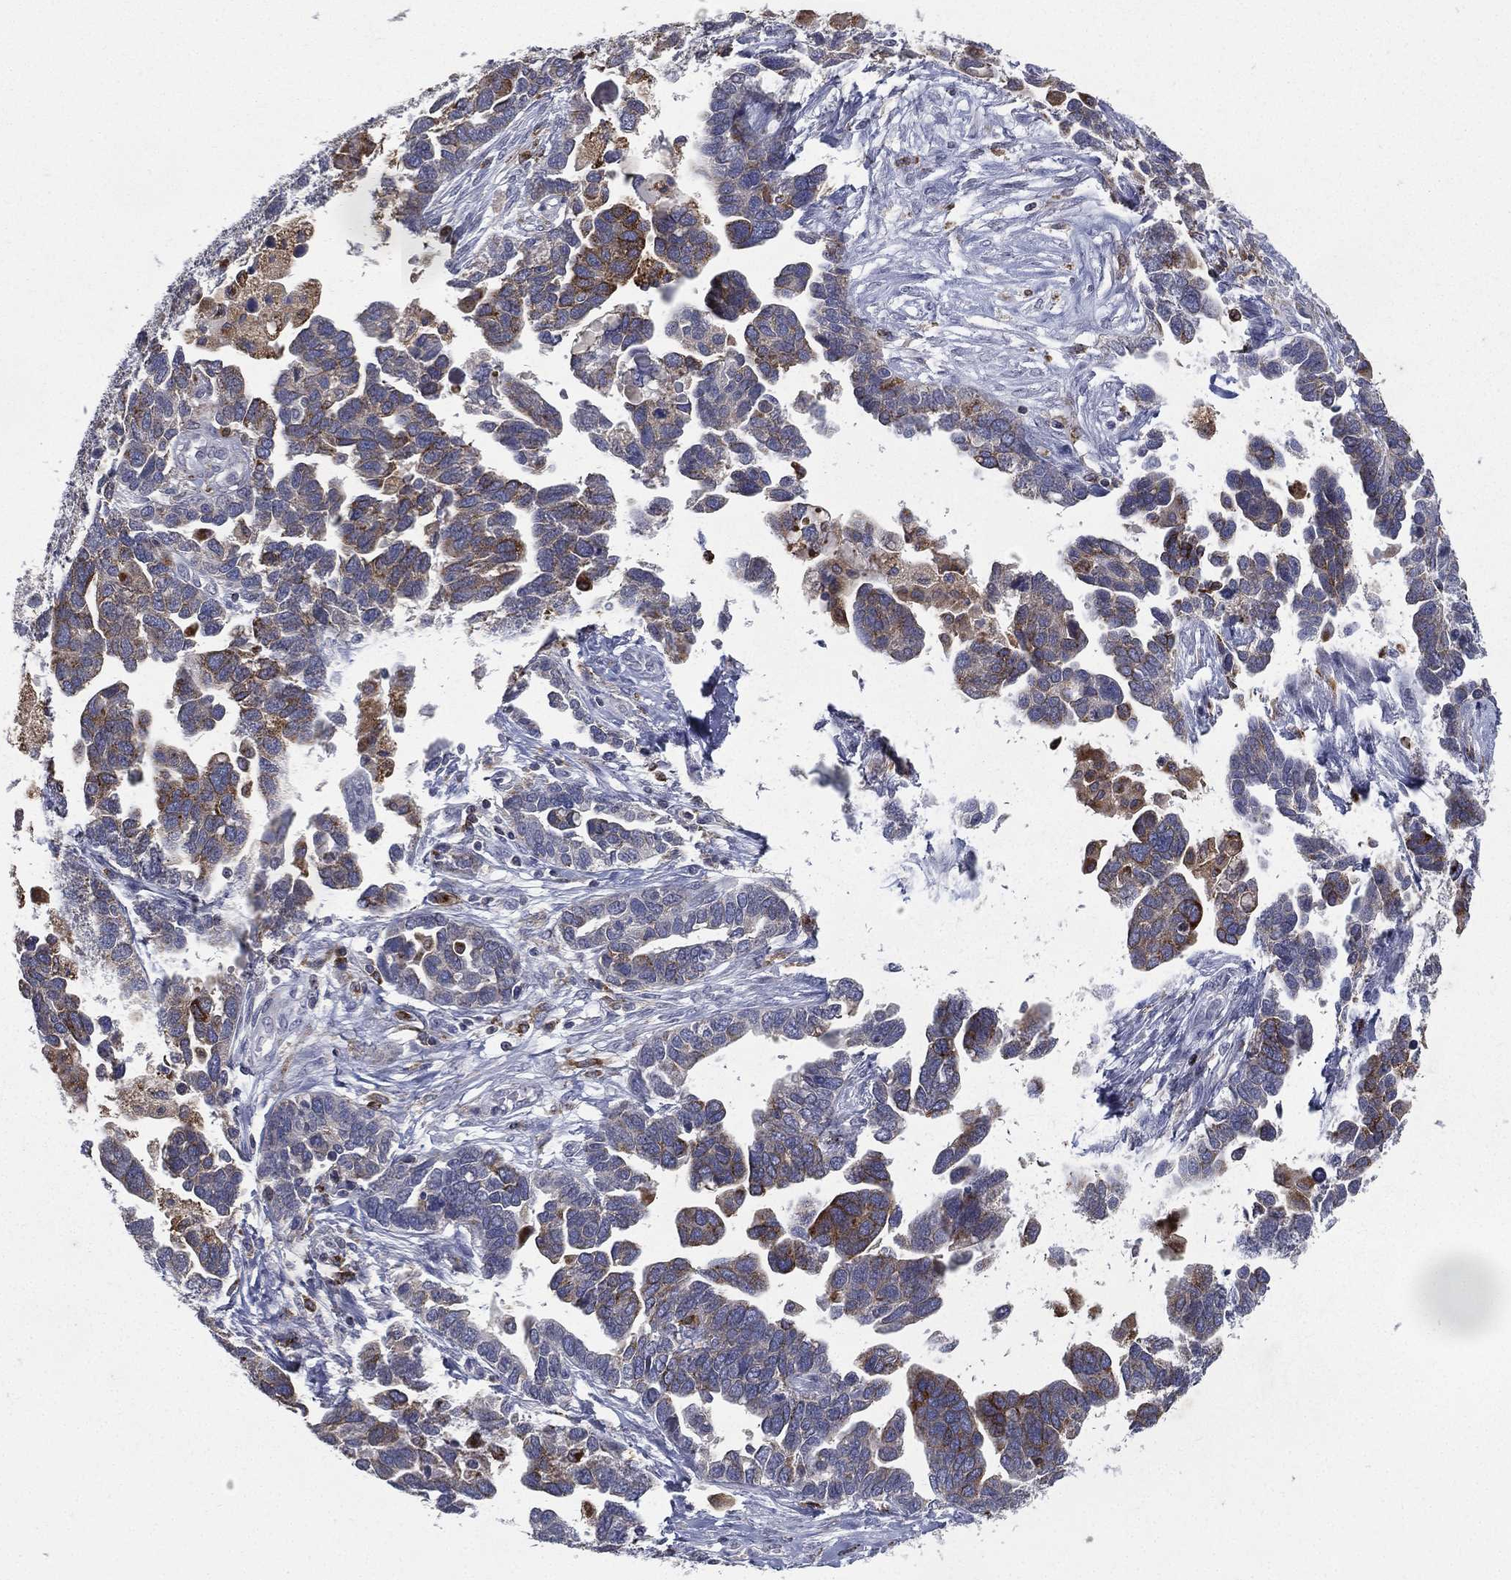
{"staining": {"intensity": "strong", "quantity": "<25%", "location": "cytoplasmic/membranous"}, "tissue": "ovarian cancer", "cell_type": "Tumor cells", "image_type": "cancer", "snomed": [{"axis": "morphology", "description": "Cystadenocarcinoma, serous, NOS"}, {"axis": "topography", "description": "Ovary"}], "caption": "A medium amount of strong cytoplasmic/membranous positivity is present in approximately <25% of tumor cells in ovarian cancer (serous cystadenocarcinoma) tissue.", "gene": "EVI2B", "patient": {"sex": "female", "age": 54}}